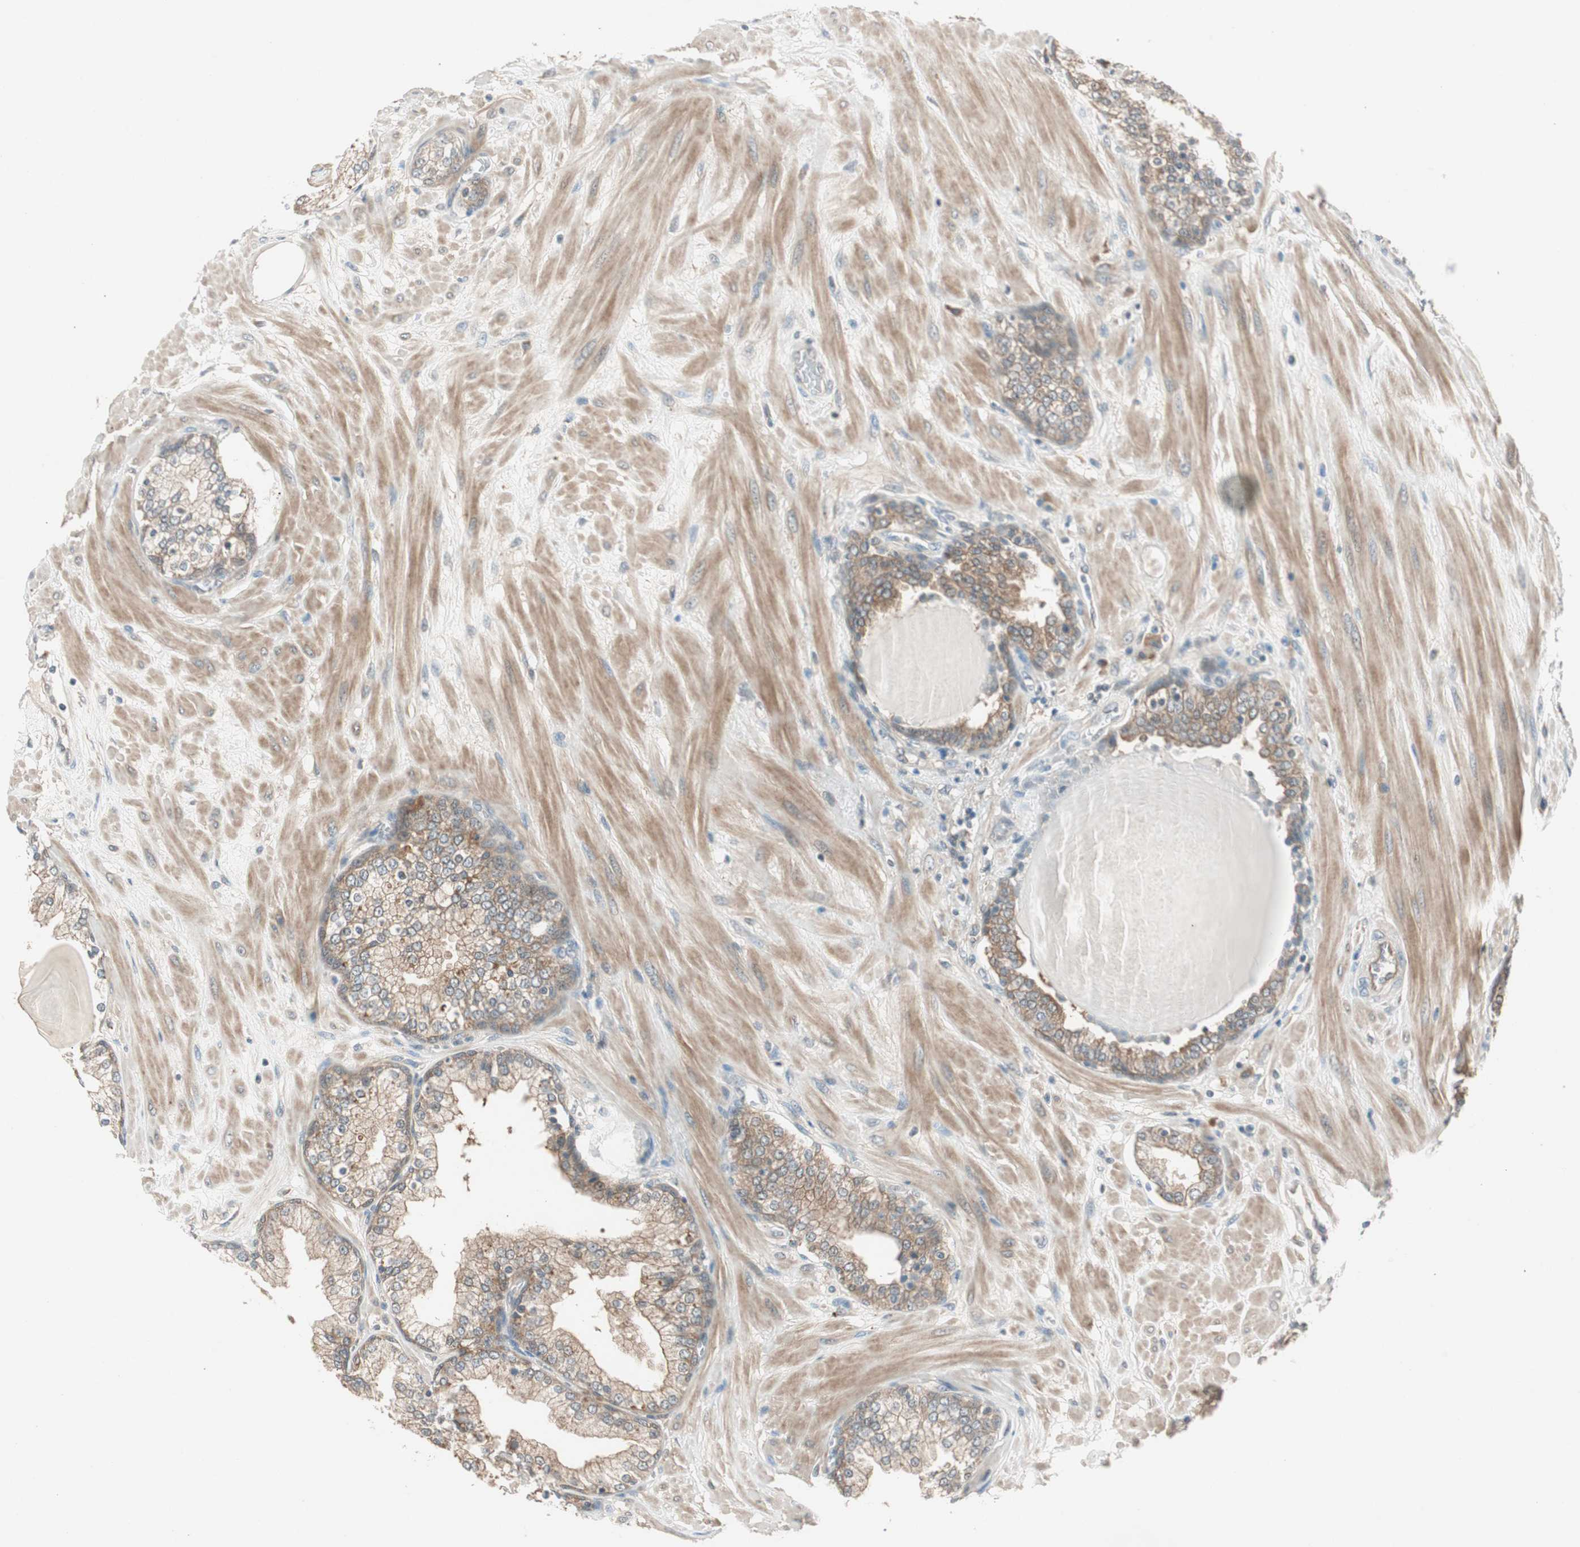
{"staining": {"intensity": "moderate", "quantity": ">75%", "location": "cytoplasmic/membranous"}, "tissue": "prostate", "cell_type": "Glandular cells", "image_type": "normal", "snomed": [{"axis": "morphology", "description": "Normal tissue, NOS"}, {"axis": "topography", "description": "Prostate"}], "caption": "Immunohistochemistry image of benign prostate: prostate stained using immunohistochemistry (IHC) exhibits medium levels of moderate protein expression localized specifically in the cytoplasmic/membranous of glandular cells, appearing as a cytoplasmic/membranous brown color.", "gene": "NCLN", "patient": {"sex": "male", "age": 51}}